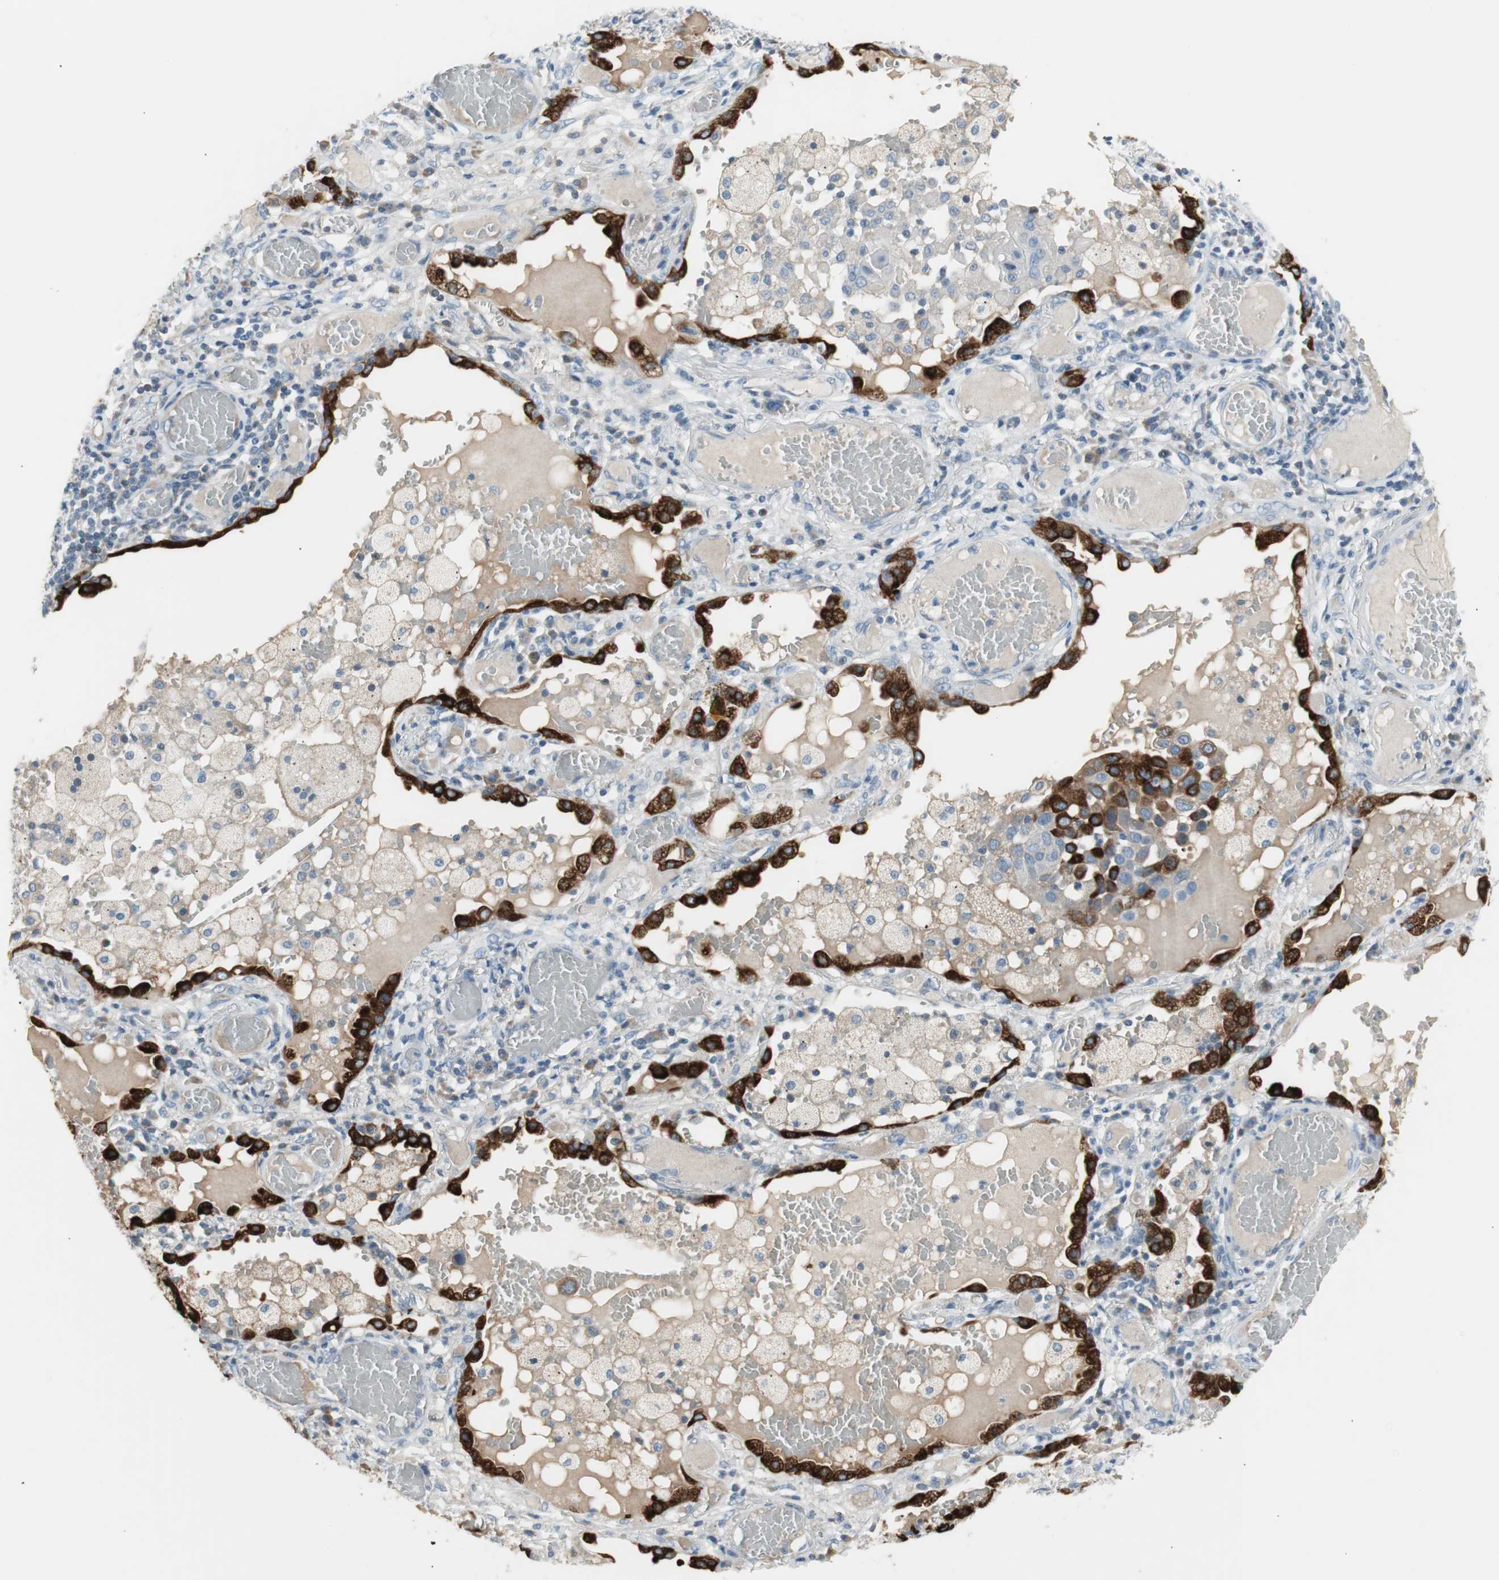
{"staining": {"intensity": "strong", "quantity": ">75%", "location": "cytoplasmic/membranous"}, "tissue": "lung cancer", "cell_type": "Tumor cells", "image_type": "cancer", "snomed": [{"axis": "morphology", "description": "Squamous cell carcinoma, NOS"}, {"axis": "topography", "description": "Lung"}], "caption": "This micrograph shows lung squamous cell carcinoma stained with immunohistochemistry to label a protein in brown. The cytoplasmic/membranous of tumor cells show strong positivity for the protein. Nuclei are counter-stained blue.", "gene": "AGR2", "patient": {"sex": "male", "age": 71}}